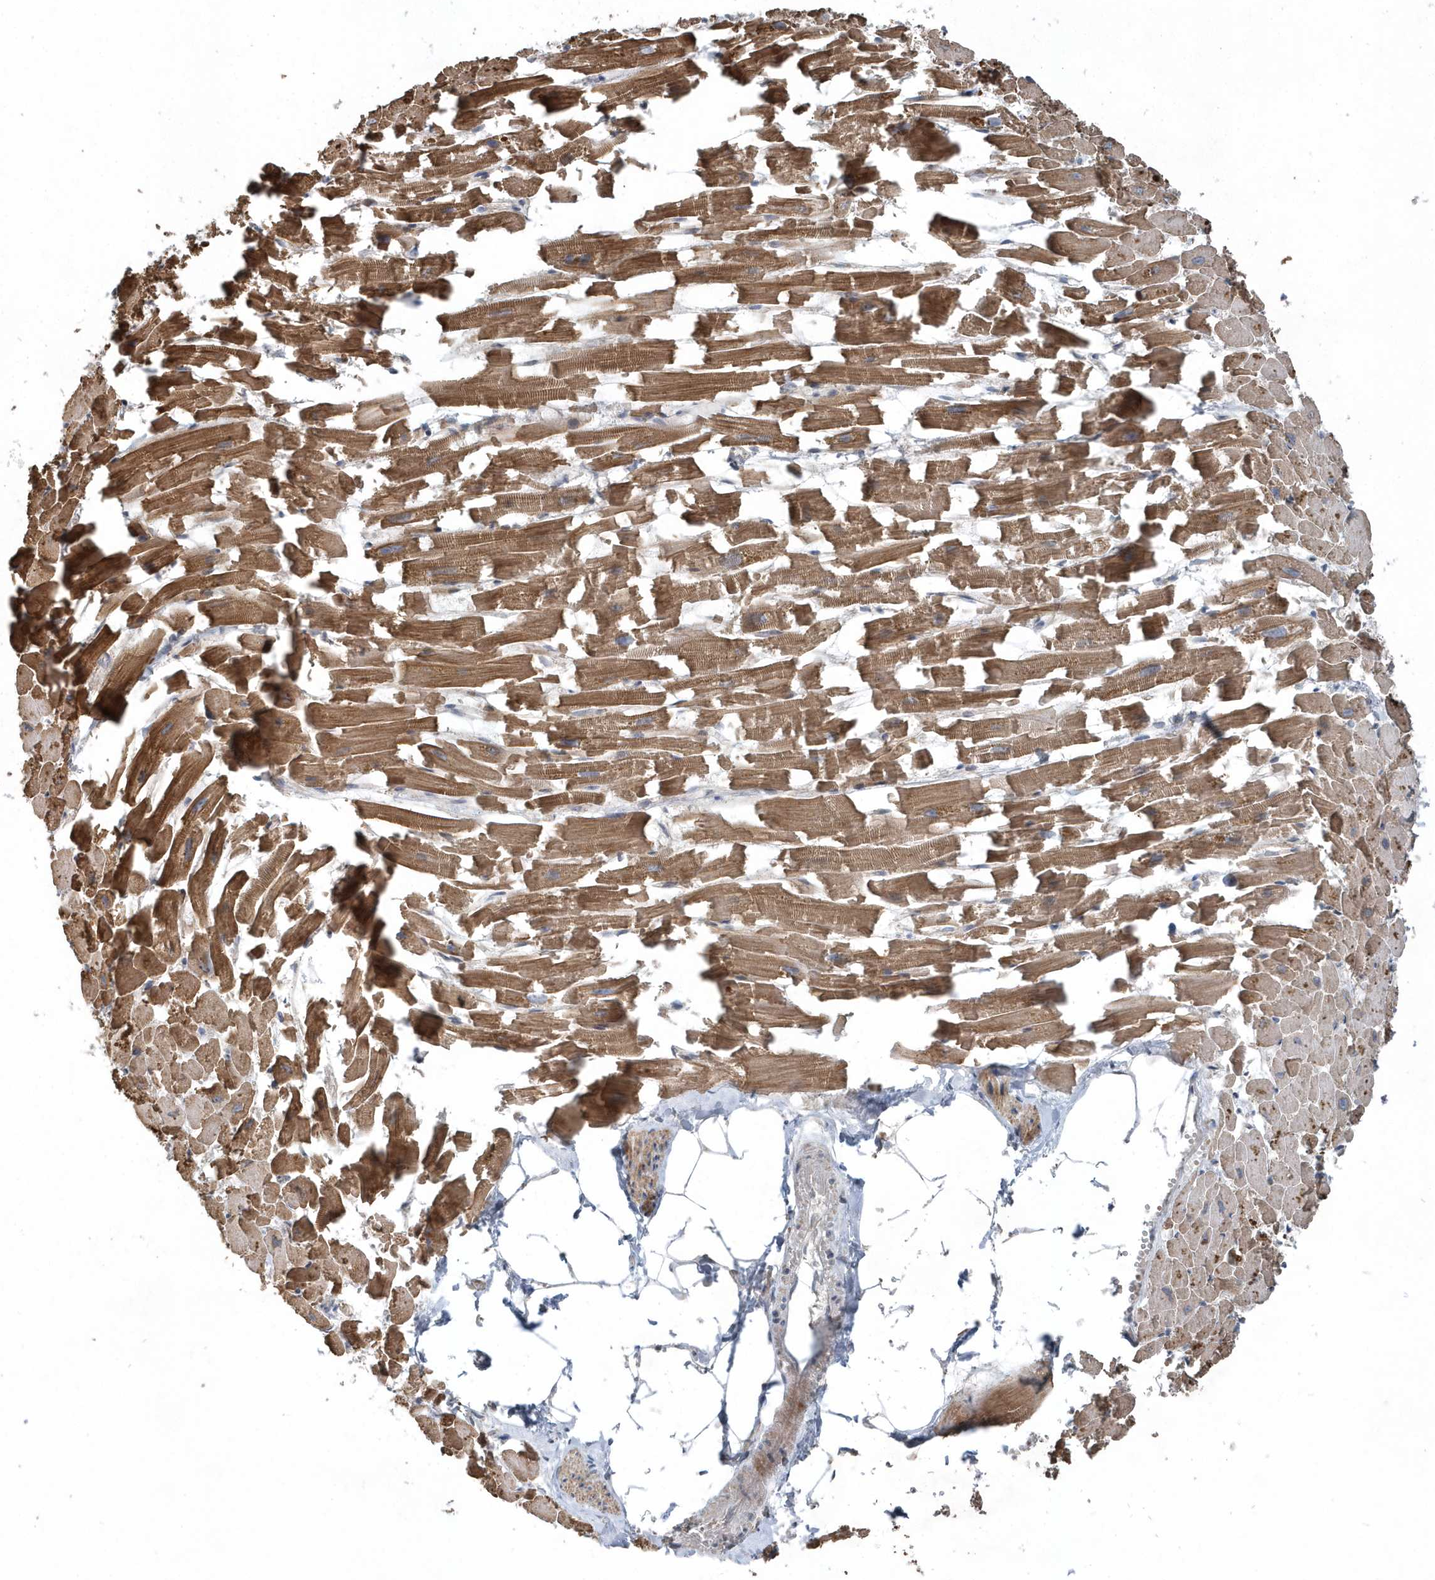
{"staining": {"intensity": "moderate", "quantity": ">75%", "location": "cytoplasmic/membranous"}, "tissue": "heart muscle", "cell_type": "Cardiomyocytes", "image_type": "normal", "snomed": [{"axis": "morphology", "description": "Normal tissue, NOS"}, {"axis": "topography", "description": "Heart"}], "caption": "Protein staining exhibits moderate cytoplasmic/membranous expression in about >75% of cardiomyocytes in normal heart muscle. The staining was performed using DAB (3,3'-diaminobenzidine), with brown indicating positive protein expression. Nuclei are stained blue with hematoxylin.", "gene": "QTRT2", "patient": {"sex": "female", "age": 64}}